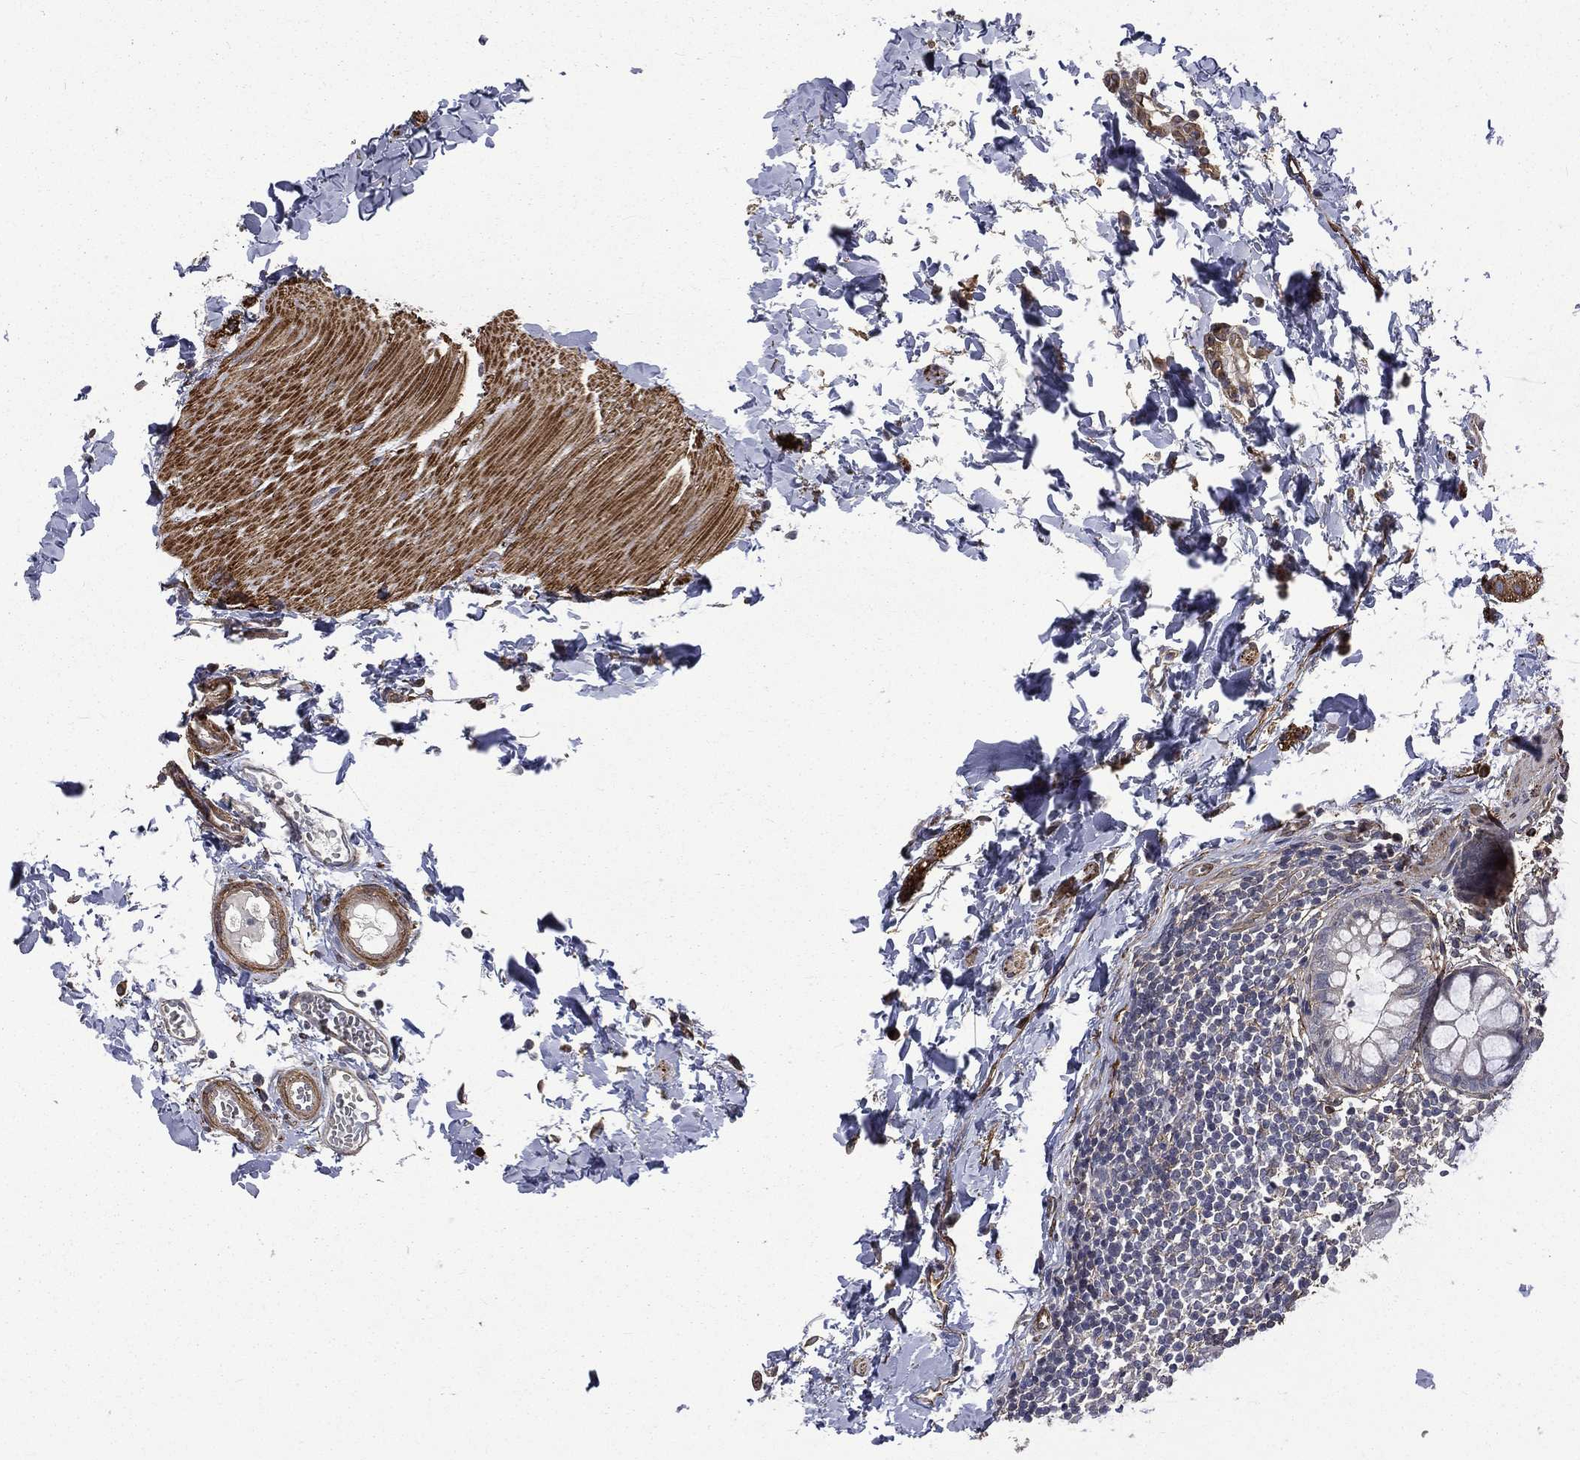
{"staining": {"intensity": "negative", "quantity": "none", "location": "none"}, "tissue": "rectum", "cell_type": "Glandular cells", "image_type": "normal", "snomed": [{"axis": "morphology", "description": "Normal tissue, NOS"}, {"axis": "topography", "description": "Rectum"}], "caption": "An immunohistochemistry image of unremarkable rectum is shown. There is no staining in glandular cells of rectum.", "gene": "PPFIBP1", "patient": {"sex": "male", "age": 57}}